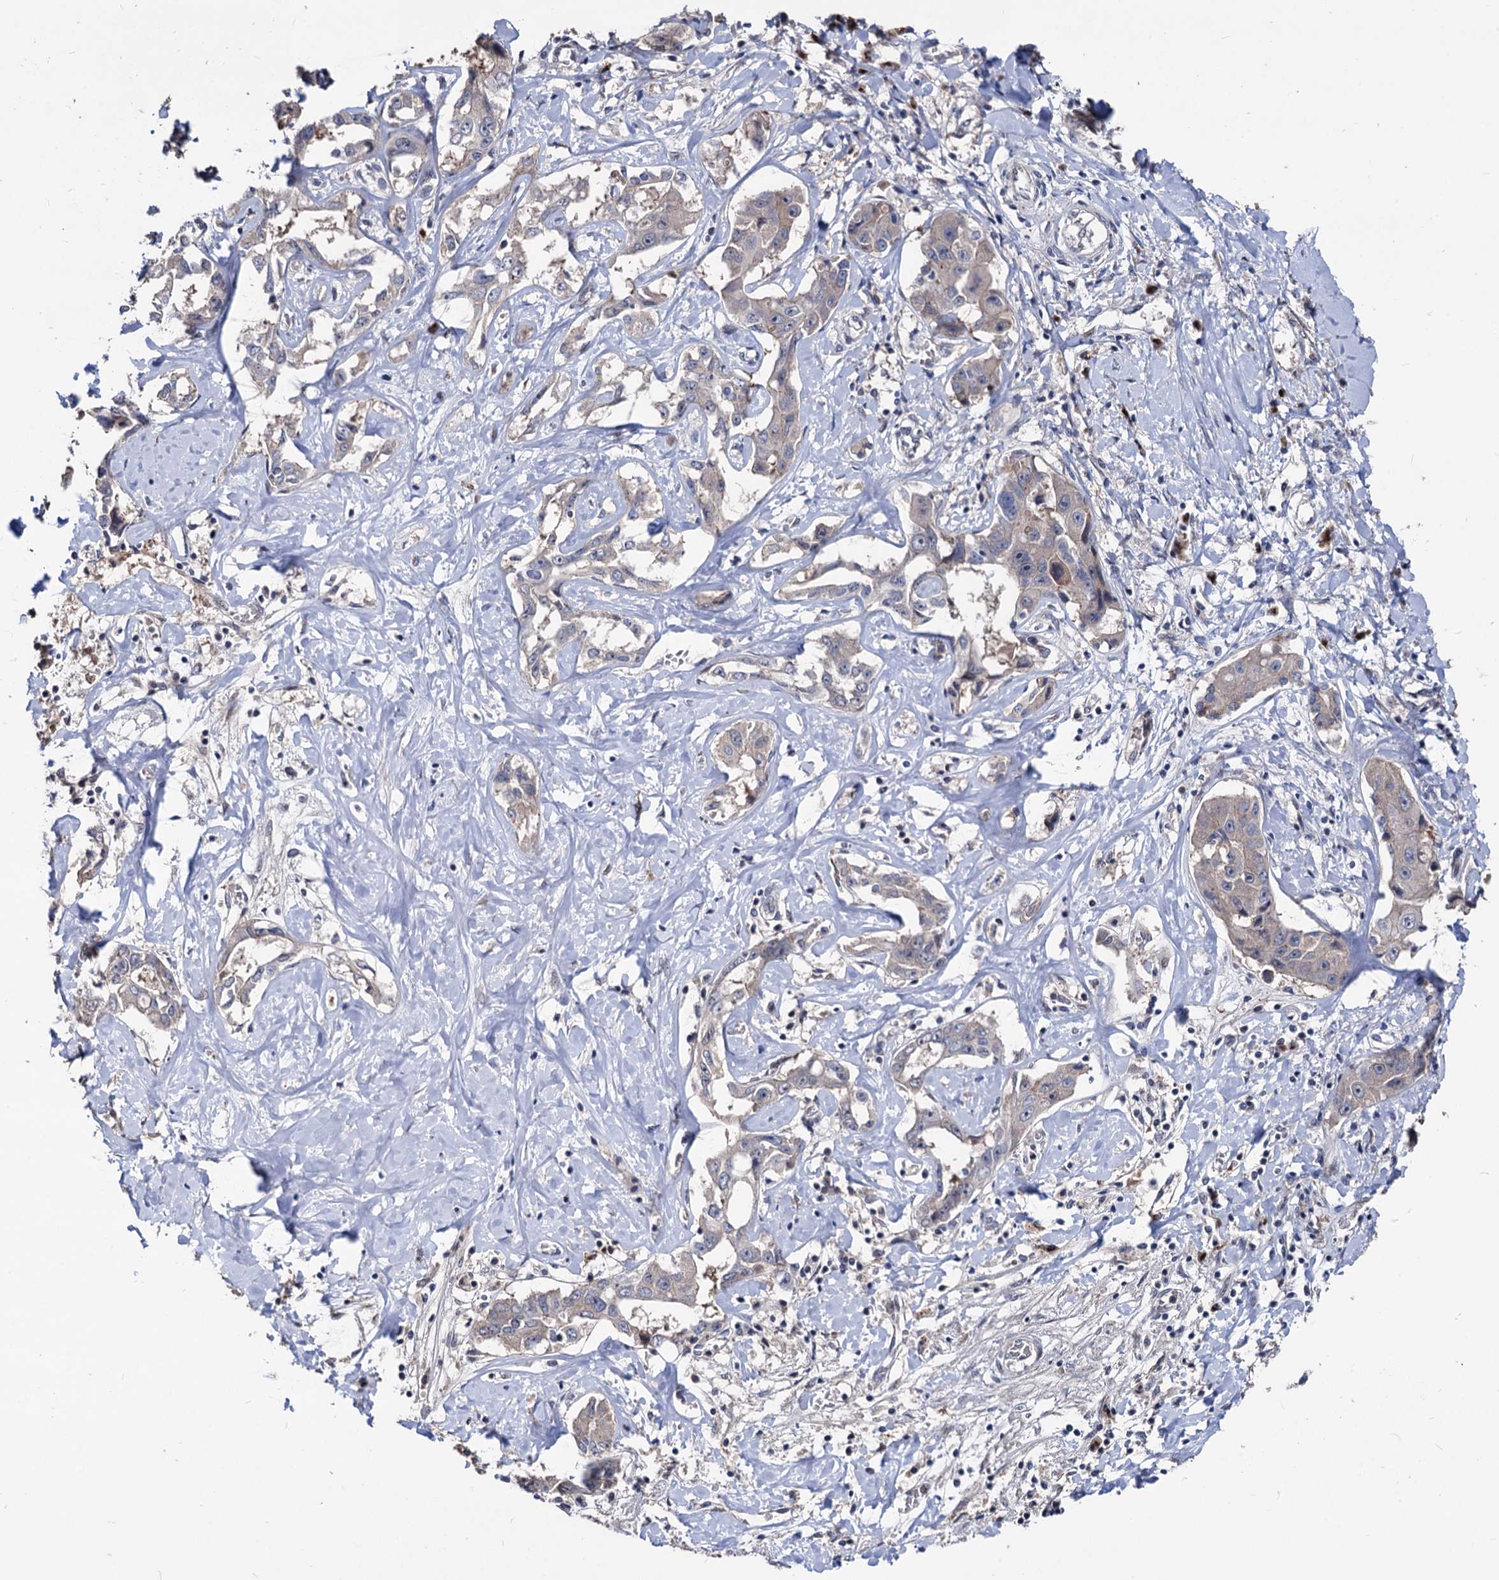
{"staining": {"intensity": "negative", "quantity": "none", "location": "none"}, "tissue": "liver cancer", "cell_type": "Tumor cells", "image_type": "cancer", "snomed": [{"axis": "morphology", "description": "Cholangiocarcinoma"}, {"axis": "topography", "description": "Liver"}], "caption": "This is an immunohistochemistry micrograph of liver cancer (cholangiocarcinoma). There is no expression in tumor cells.", "gene": "SMAGP", "patient": {"sex": "male", "age": 59}}